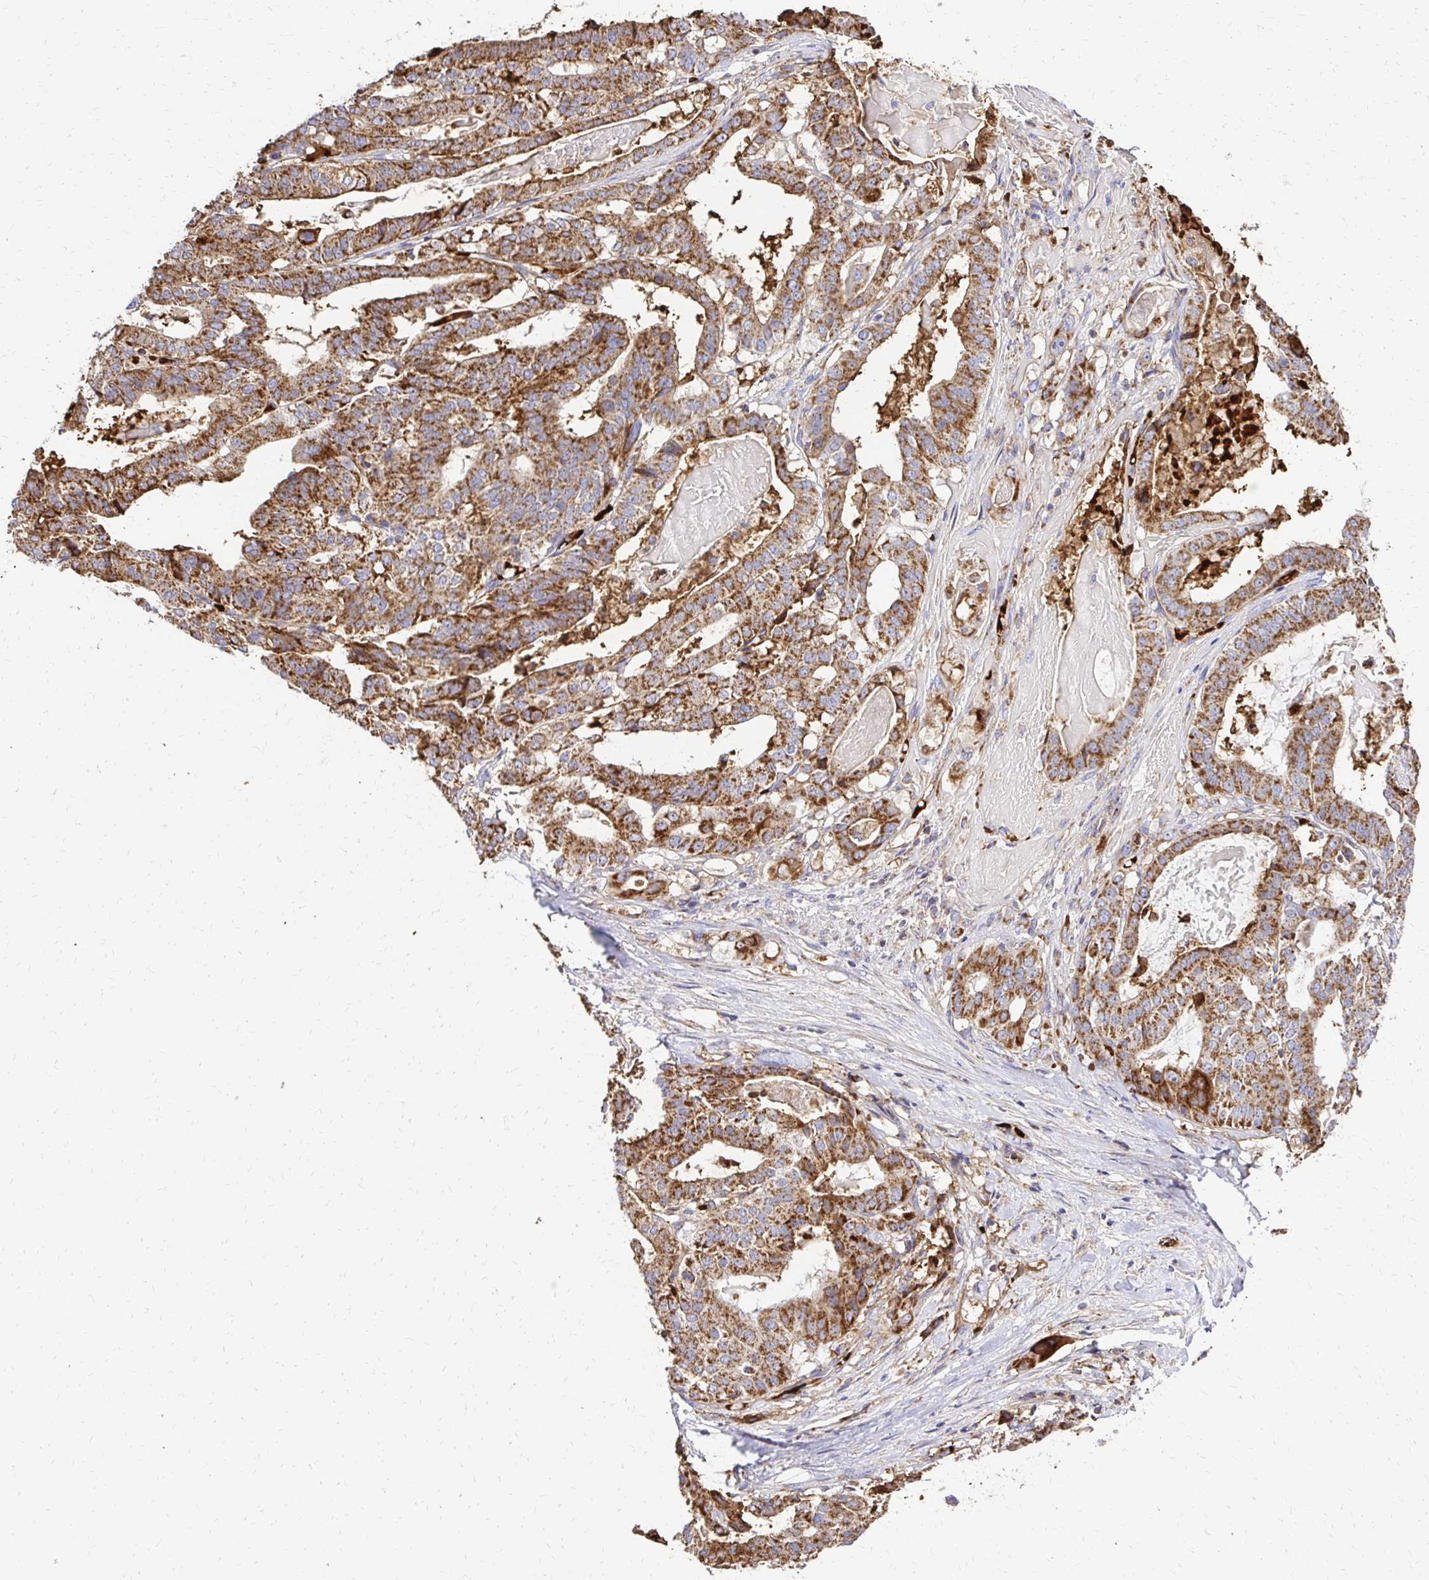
{"staining": {"intensity": "moderate", "quantity": ">75%", "location": "cytoplasmic/membranous"}, "tissue": "stomach cancer", "cell_type": "Tumor cells", "image_type": "cancer", "snomed": [{"axis": "morphology", "description": "Adenocarcinoma, NOS"}, {"axis": "topography", "description": "Stomach"}], "caption": "Immunohistochemistry (IHC) staining of stomach adenocarcinoma, which displays medium levels of moderate cytoplasmic/membranous staining in approximately >75% of tumor cells indicating moderate cytoplasmic/membranous protein expression. The staining was performed using DAB (3,3'-diaminobenzidine) (brown) for protein detection and nuclei were counterstained in hematoxylin (blue).", "gene": "MRPL13", "patient": {"sex": "male", "age": 48}}